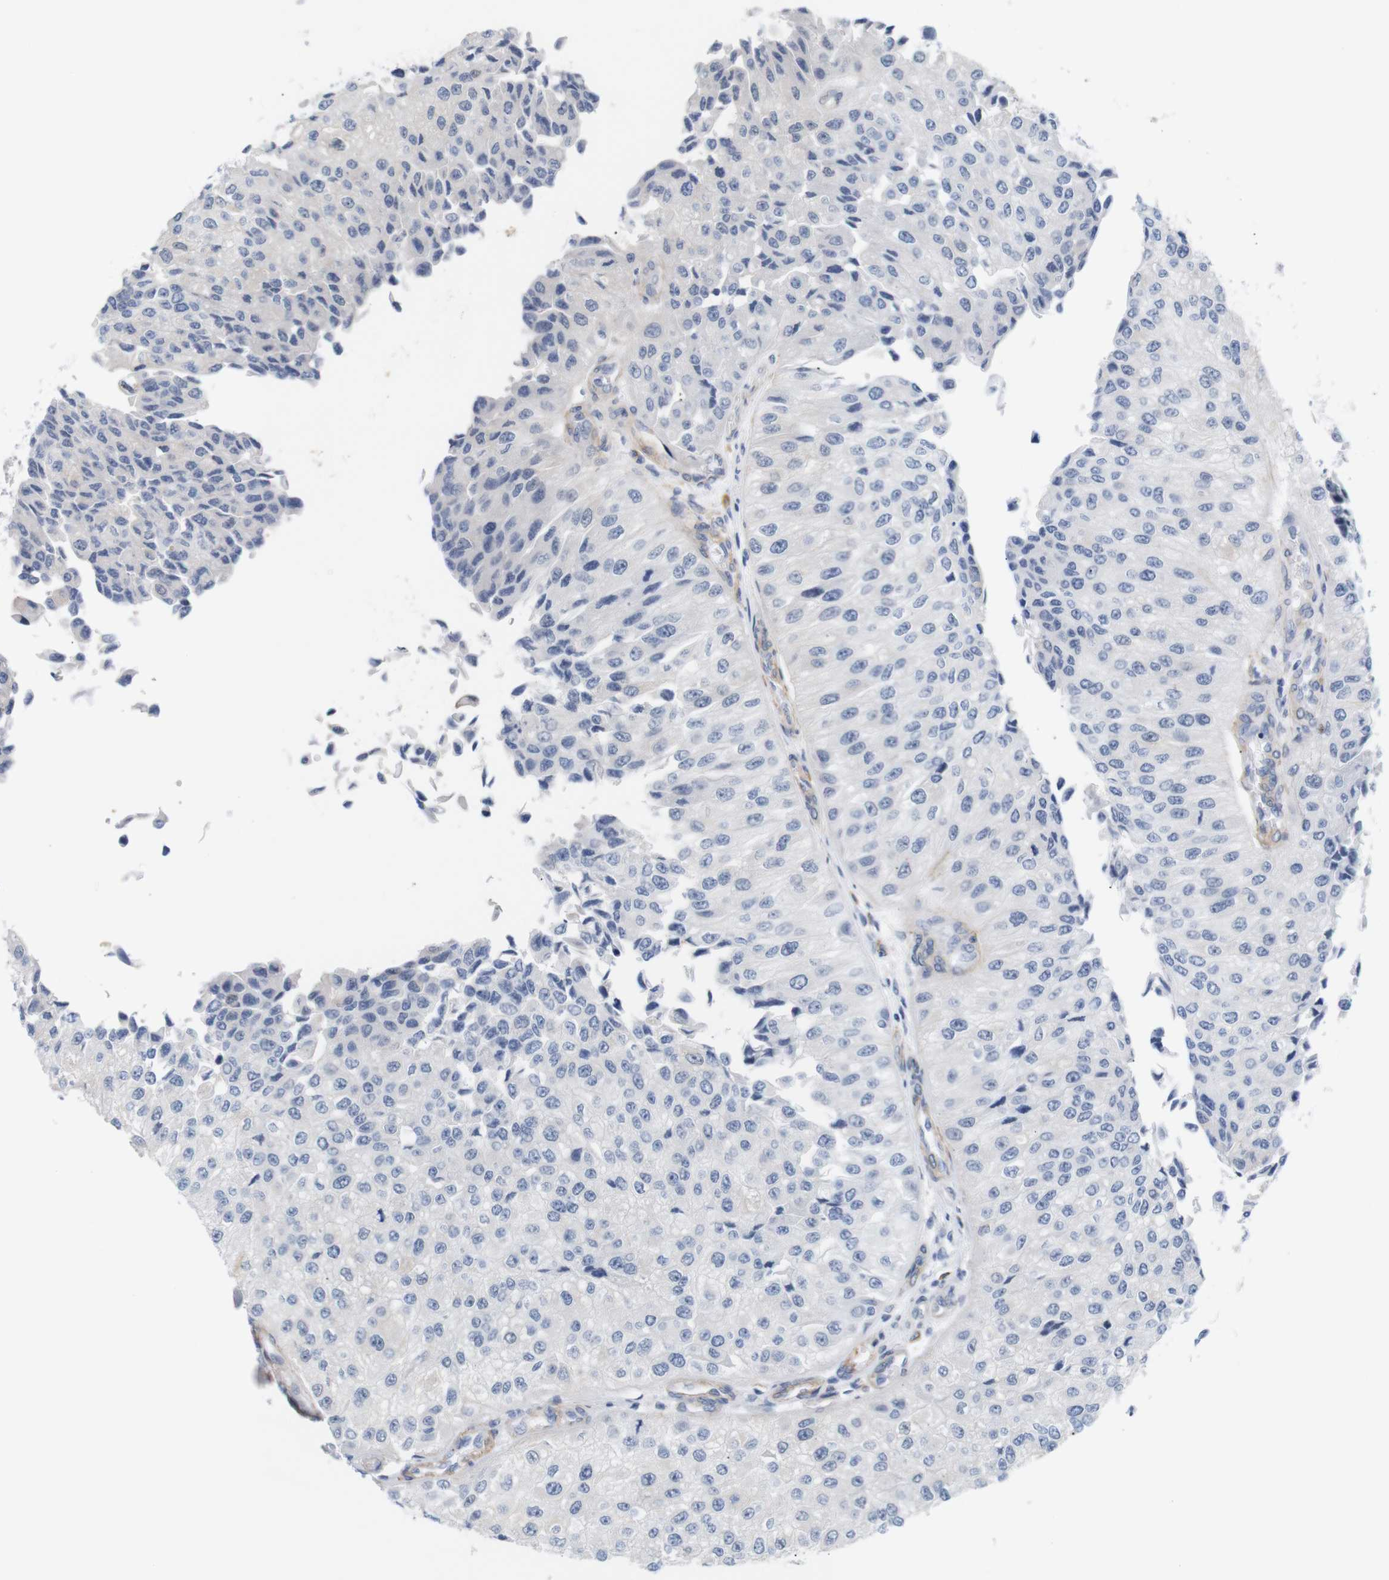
{"staining": {"intensity": "negative", "quantity": "none", "location": "none"}, "tissue": "urothelial cancer", "cell_type": "Tumor cells", "image_type": "cancer", "snomed": [{"axis": "morphology", "description": "Urothelial carcinoma, High grade"}, {"axis": "topography", "description": "Kidney"}, {"axis": "topography", "description": "Urinary bladder"}], "caption": "IHC of high-grade urothelial carcinoma exhibits no staining in tumor cells. (IHC, brightfield microscopy, high magnification).", "gene": "STMN3", "patient": {"sex": "male", "age": 77}}